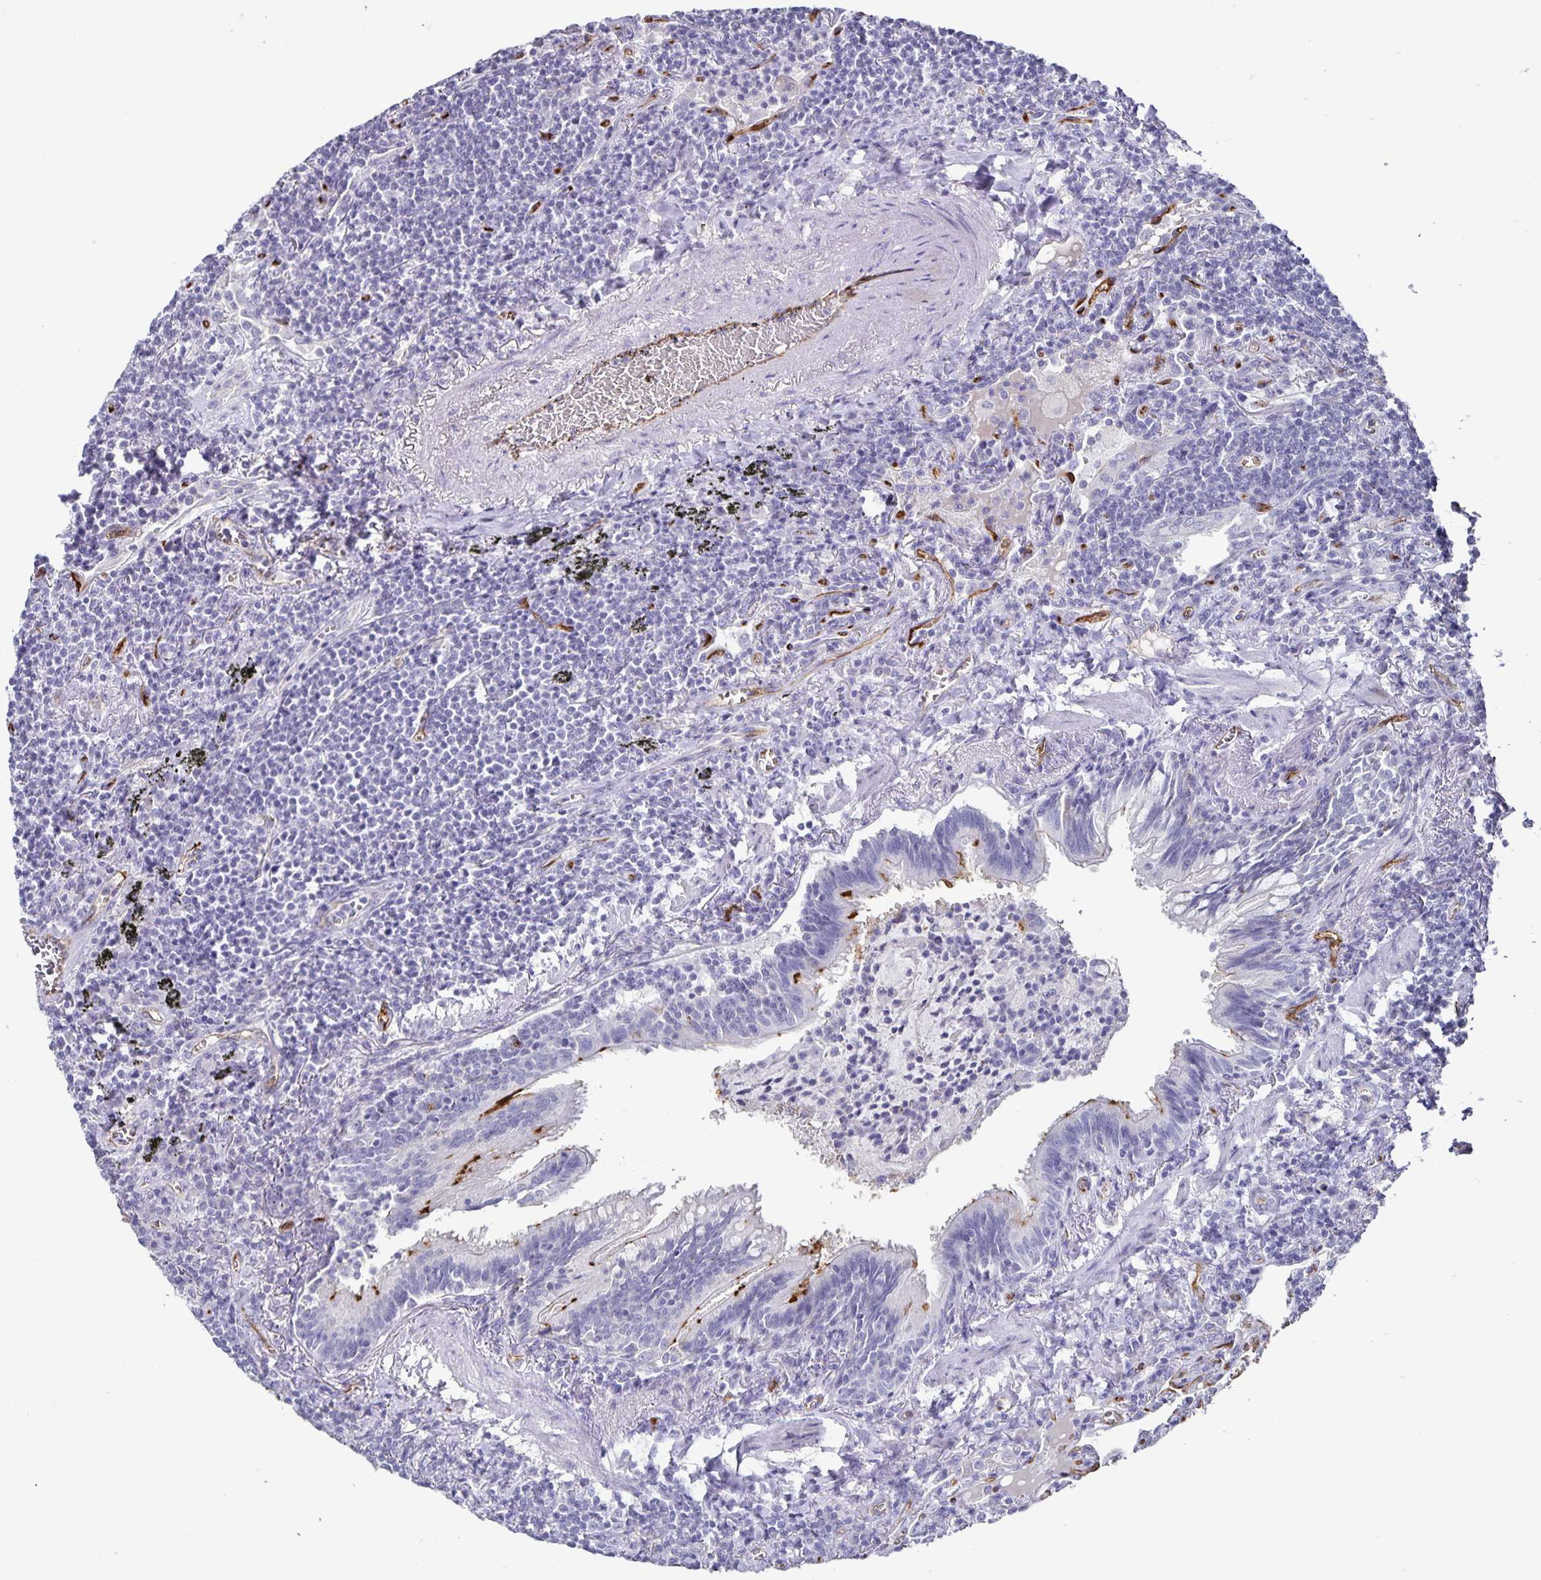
{"staining": {"intensity": "negative", "quantity": "none", "location": "none"}, "tissue": "lymphoma", "cell_type": "Tumor cells", "image_type": "cancer", "snomed": [{"axis": "morphology", "description": "Malignant lymphoma, non-Hodgkin's type, Low grade"}, {"axis": "topography", "description": "Lung"}], "caption": "A micrograph of low-grade malignant lymphoma, non-Hodgkin's type stained for a protein displays no brown staining in tumor cells.", "gene": "PODXL", "patient": {"sex": "female", "age": 71}}